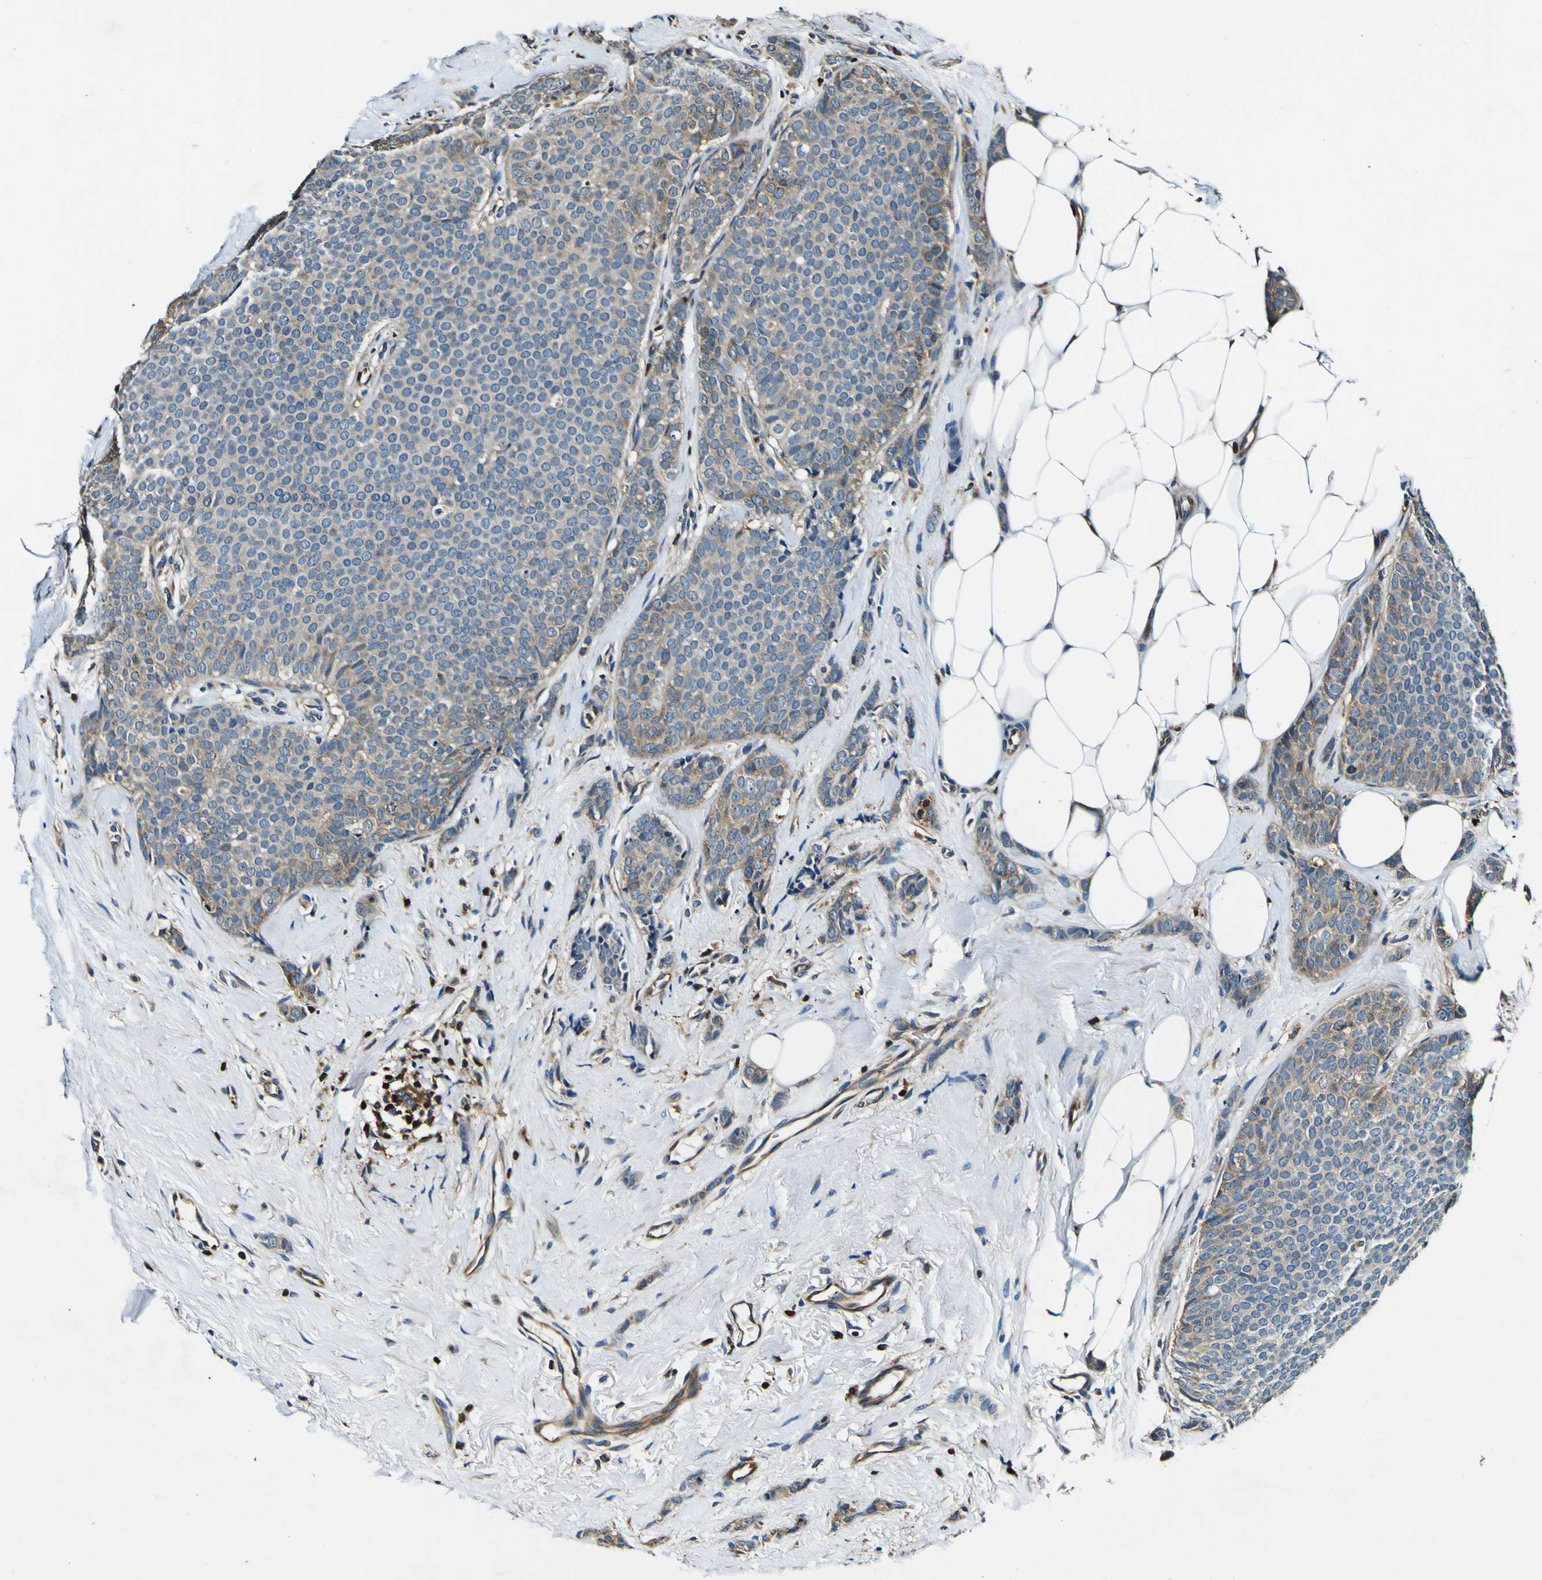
{"staining": {"intensity": "weak", "quantity": ">75%", "location": "cytoplasmic/membranous"}, "tissue": "breast cancer", "cell_type": "Tumor cells", "image_type": "cancer", "snomed": [{"axis": "morphology", "description": "Lobular carcinoma"}, {"axis": "topography", "description": "Skin"}, {"axis": "topography", "description": "Breast"}], "caption": "Brown immunohistochemical staining in human breast cancer (lobular carcinoma) demonstrates weak cytoplasmic/membranous staining in about >75% of tumor cells.", "gene": "RHOT2", "patient": {"sex": "female", "age": 46}}